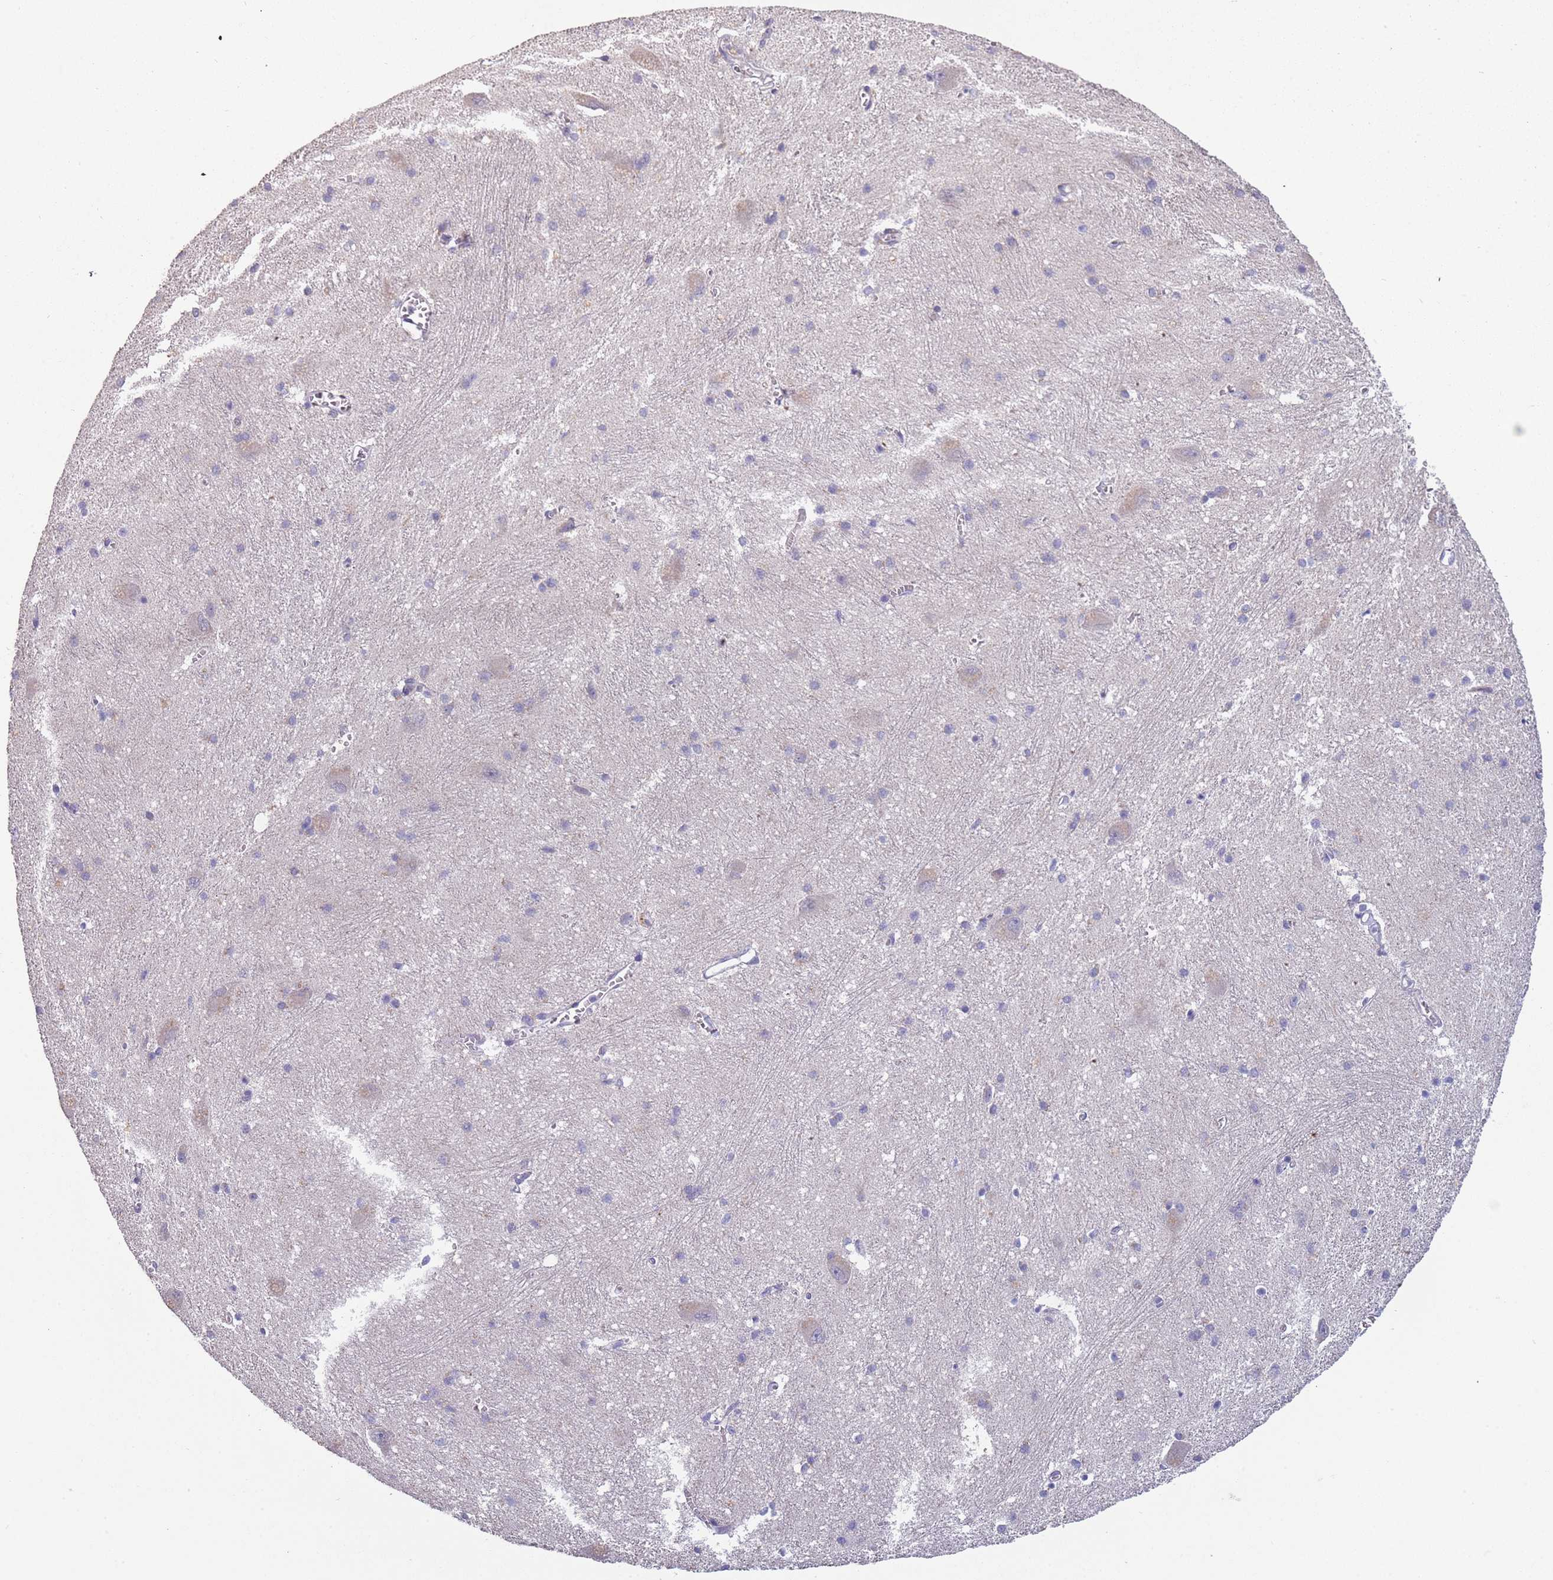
{"staining": {"intensity": "negative", "quantity": "none", "location": "none"}, "tissue": "caudate", "cell_type": "Glial cells", "image_type": "normal", "snomed": [{"axis": "morphology", "description": "Normal tissue, NOS"}, {"axis": "topography", "description": "Lateral ventricle wall"}], "caption": "IHC histopathology image of normal caudate: caudate stained with DAB (3,3'-diaminobenzidine) reveals no significant protein positivity in glial cells.", "gene": "MAN1C1", "patient": {"sex": "male", "age": 37}}